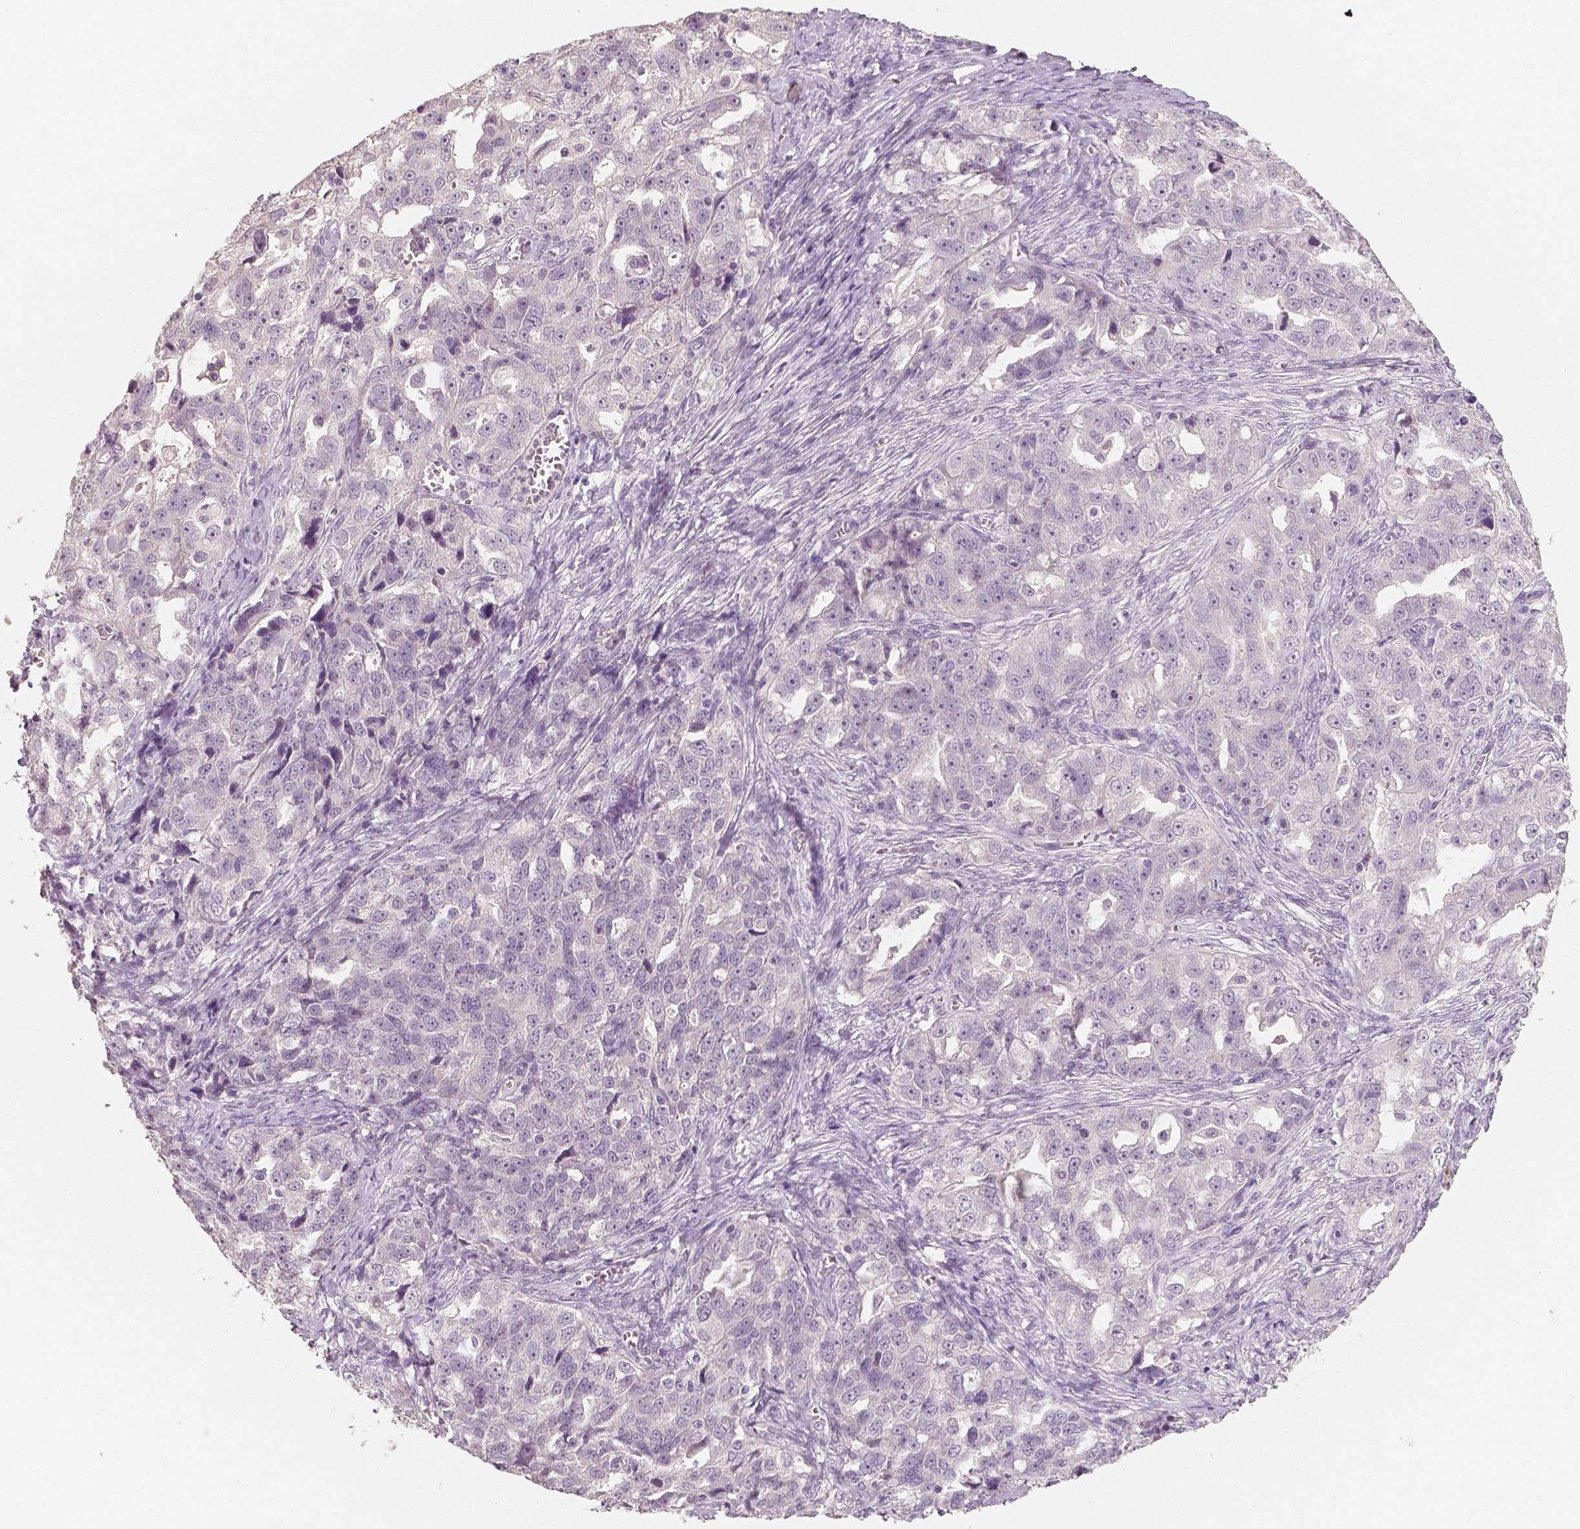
{"staining": {"intensity": "negative", "quantity": "none", "location": "none"}, "tissue": "ovarian cancer", "cell_type": "Tumor cells", "image_type": "cancer", "snomed": [{"axis": "morphology", "description": "Cystadenocarcinoma, serous, NOS"}, {"axis": "topography", "description": "Ovary"}], "caption": "Immunohistochemical staining of human ovarian serous cystadenocarcinoma reveals no significant staining in tumor cells.", "gene": "RNASE7", "patient": {"sex": "female", "age": 51}}